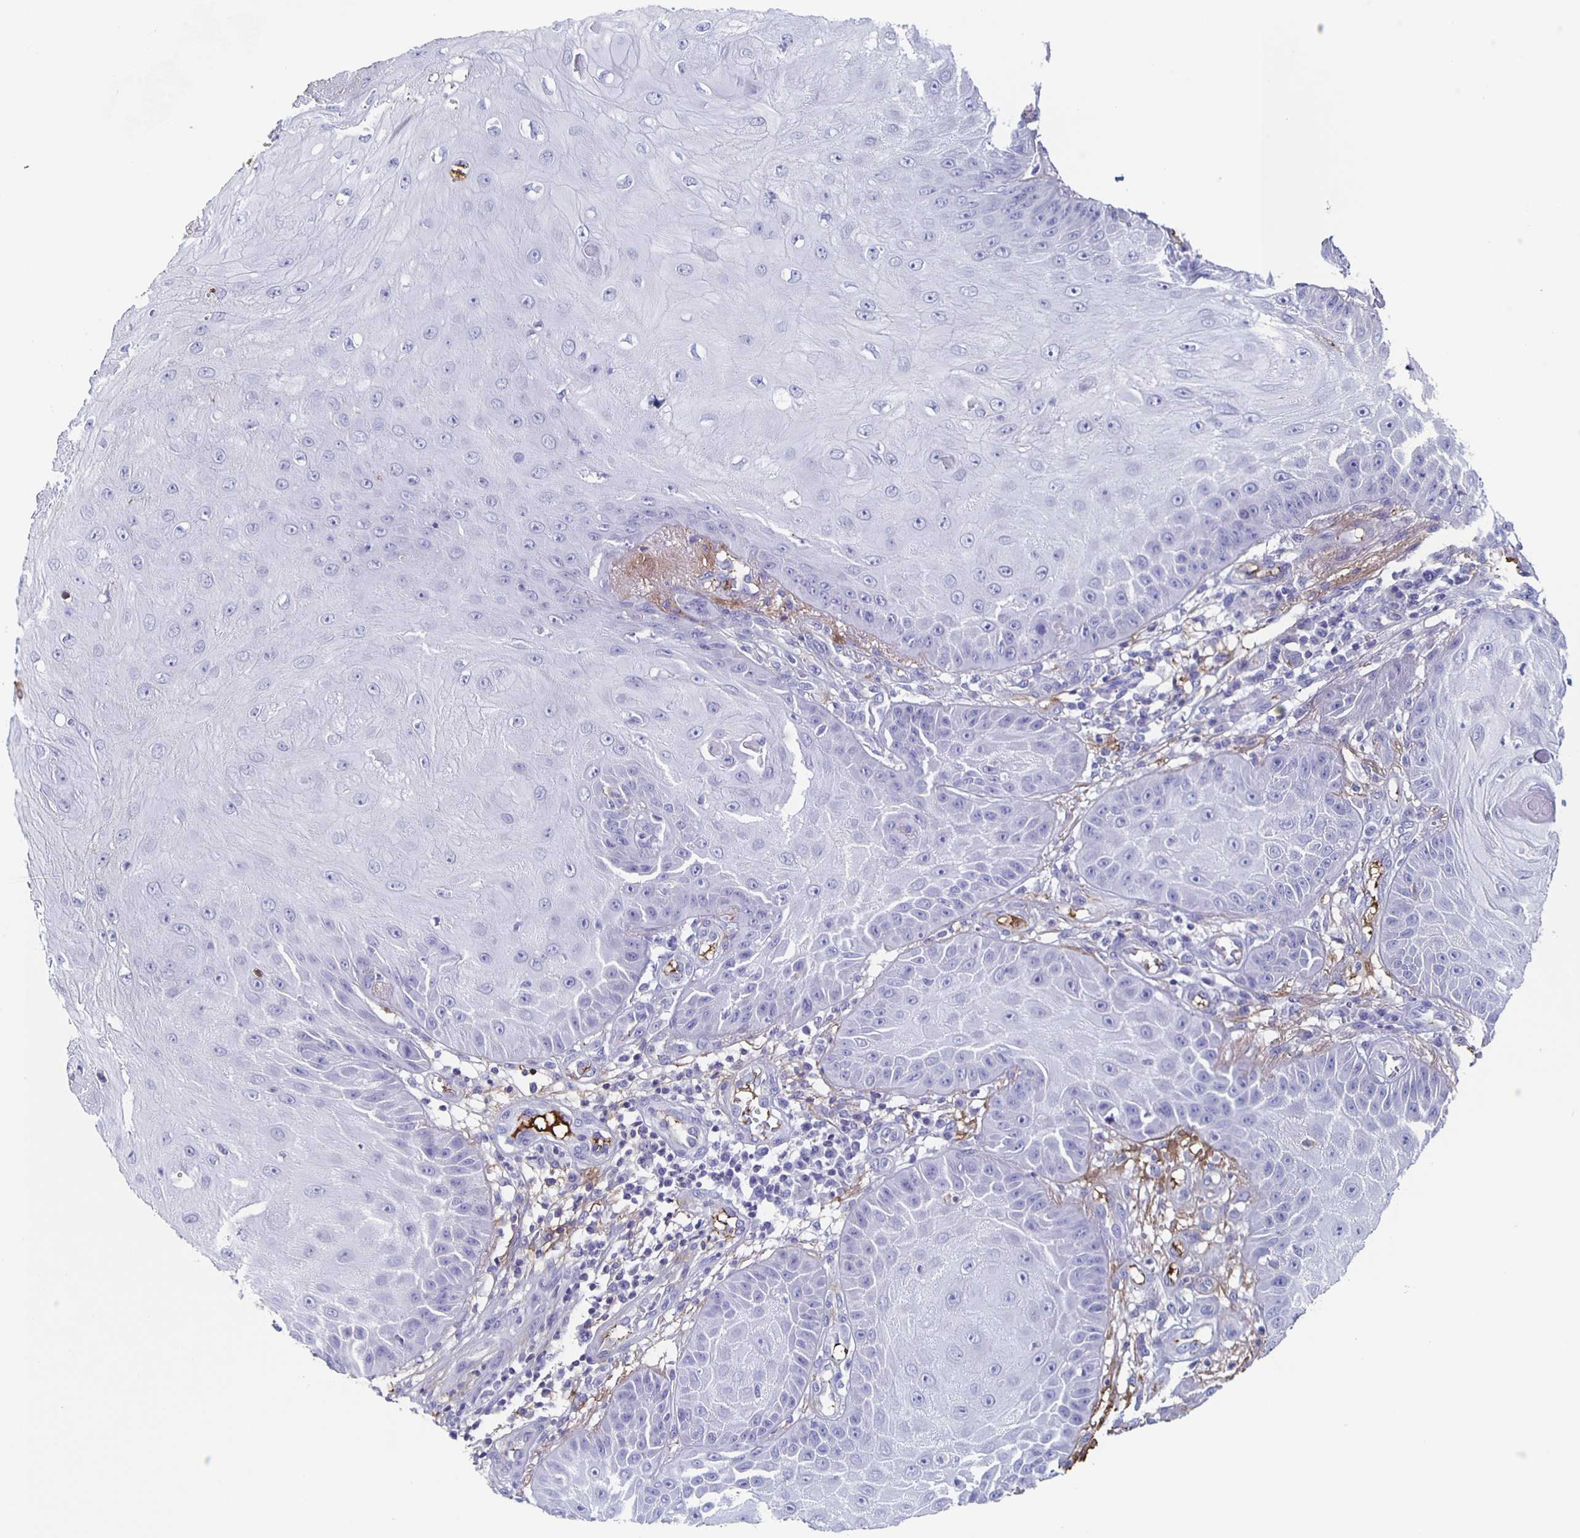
{"staining": {"intensity": "negative", "quantity": "none", "location": "none"}, "tissue": "skin cancer", "cell_type": "Tumor cells", "image_type": "cancer", "snomed": [{"axis": "morphology", "description": "Squamous cell carcinoma, NOS"}, {"axis": "topography", "description": "Skin"}], "caption": "Histopathology image shows no significant protein expression in tumor cells of skin squamous cell carcinoma.", "gene": "FGA", "patient": {"sex": "male", "age": 70}}